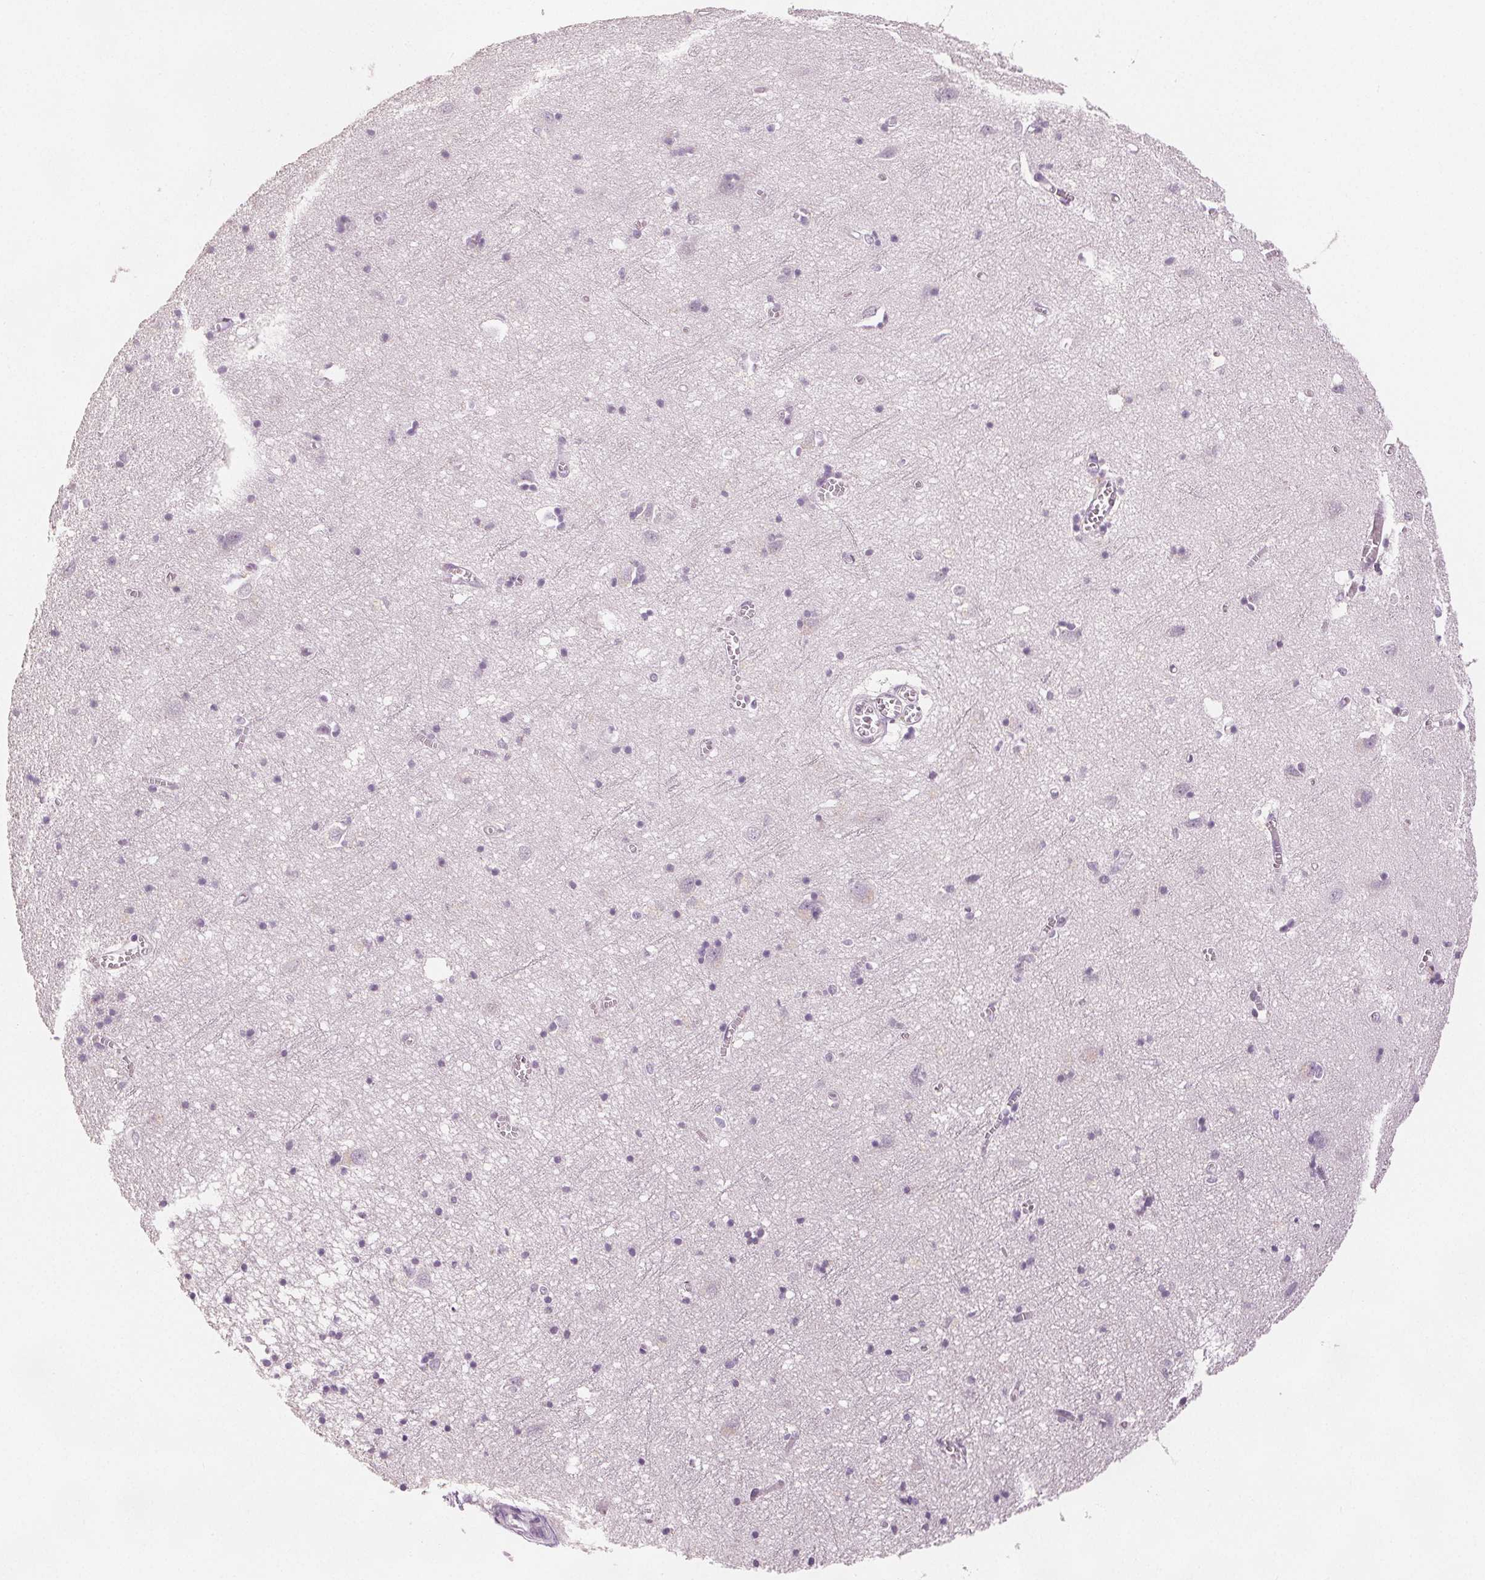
{"staining": {"intensity": "negative", "quantity": "none", "location": "none"}, "tissue": "cerebral cortex", "cell_type": "Endothelial cells", "image_type": "normal", "snomed": [{"axis": "morphology", "description": "Normal tissue, NOS"}, {"axis": "topography", "description": "Cerebral cortex"}], "caption": "This is an immunohistochemistry (IHC) micrograph of unremarkable cerebral cortex. There is no expression in endothelial cells.", "gene": "SLC27A5", "patient": {"sex": "male", "age": 70}}